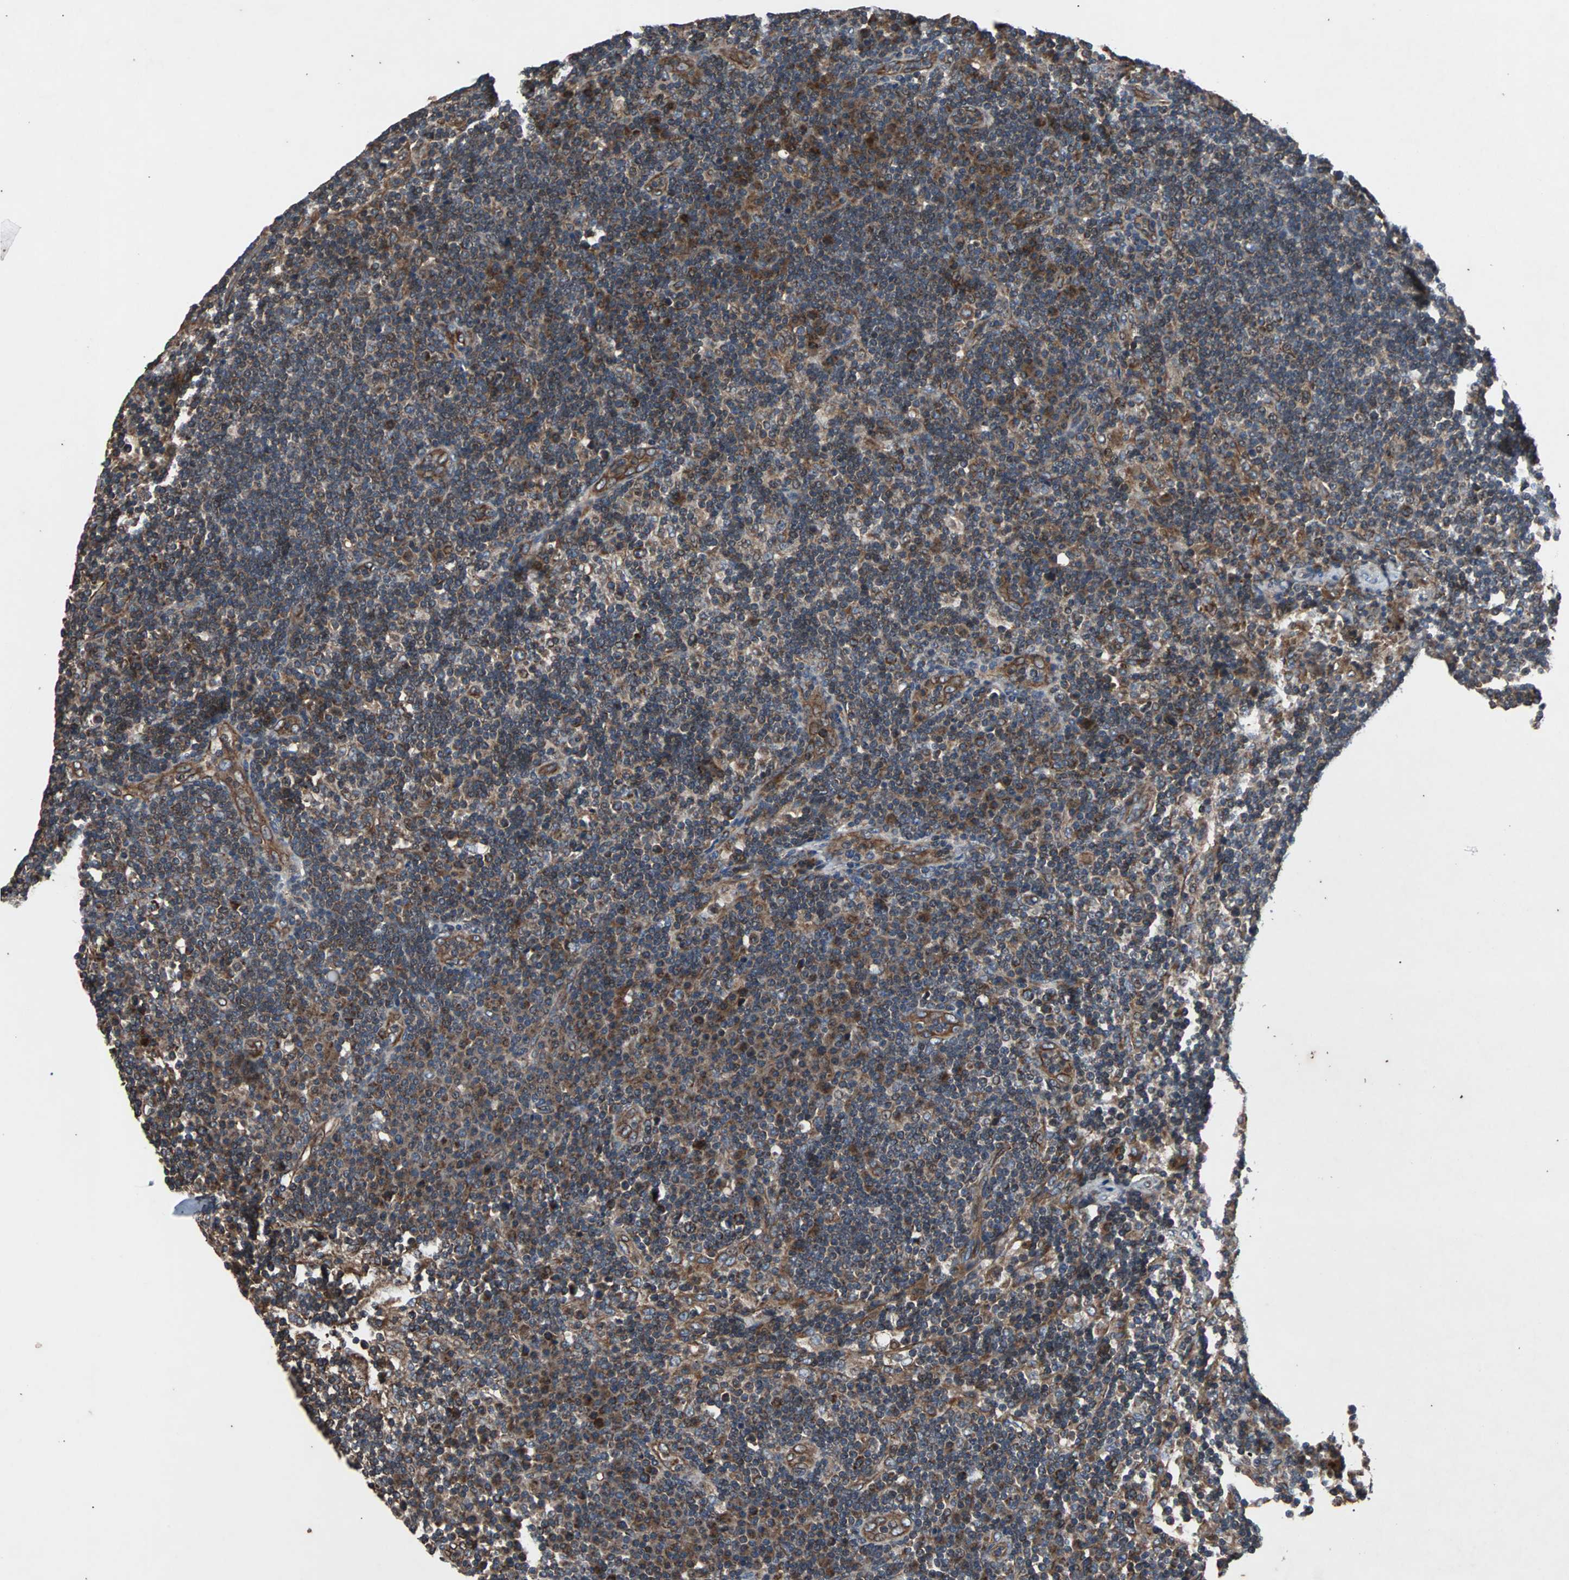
{"staining": {"intensity": "strong", "quantity": "25%-75%", "location": "cytoplasmic/membranous"}, "tissue": "lymph node", "cell_type": "Germinal center cells", "image_type": "normal", "snomed": [{"axis": "morphology", "description": "Normal tissue, NOS"}, {"axis": "morphology", "description": "Squamous cell carcinoma, metastatic, NOS"}, {"axis": "topography", "description": "Lymph node"}], "caption": "The photomicrograph displays staining of unremarkable lymph node, revealing strong cytoplasmic/membranous protein staining (brown color) within germinal center cells. The protein is shown in brown color, while the nuclei are stained blue.", "gene": "ACTR3", "patient": {"sex": "female", "age": 53}}